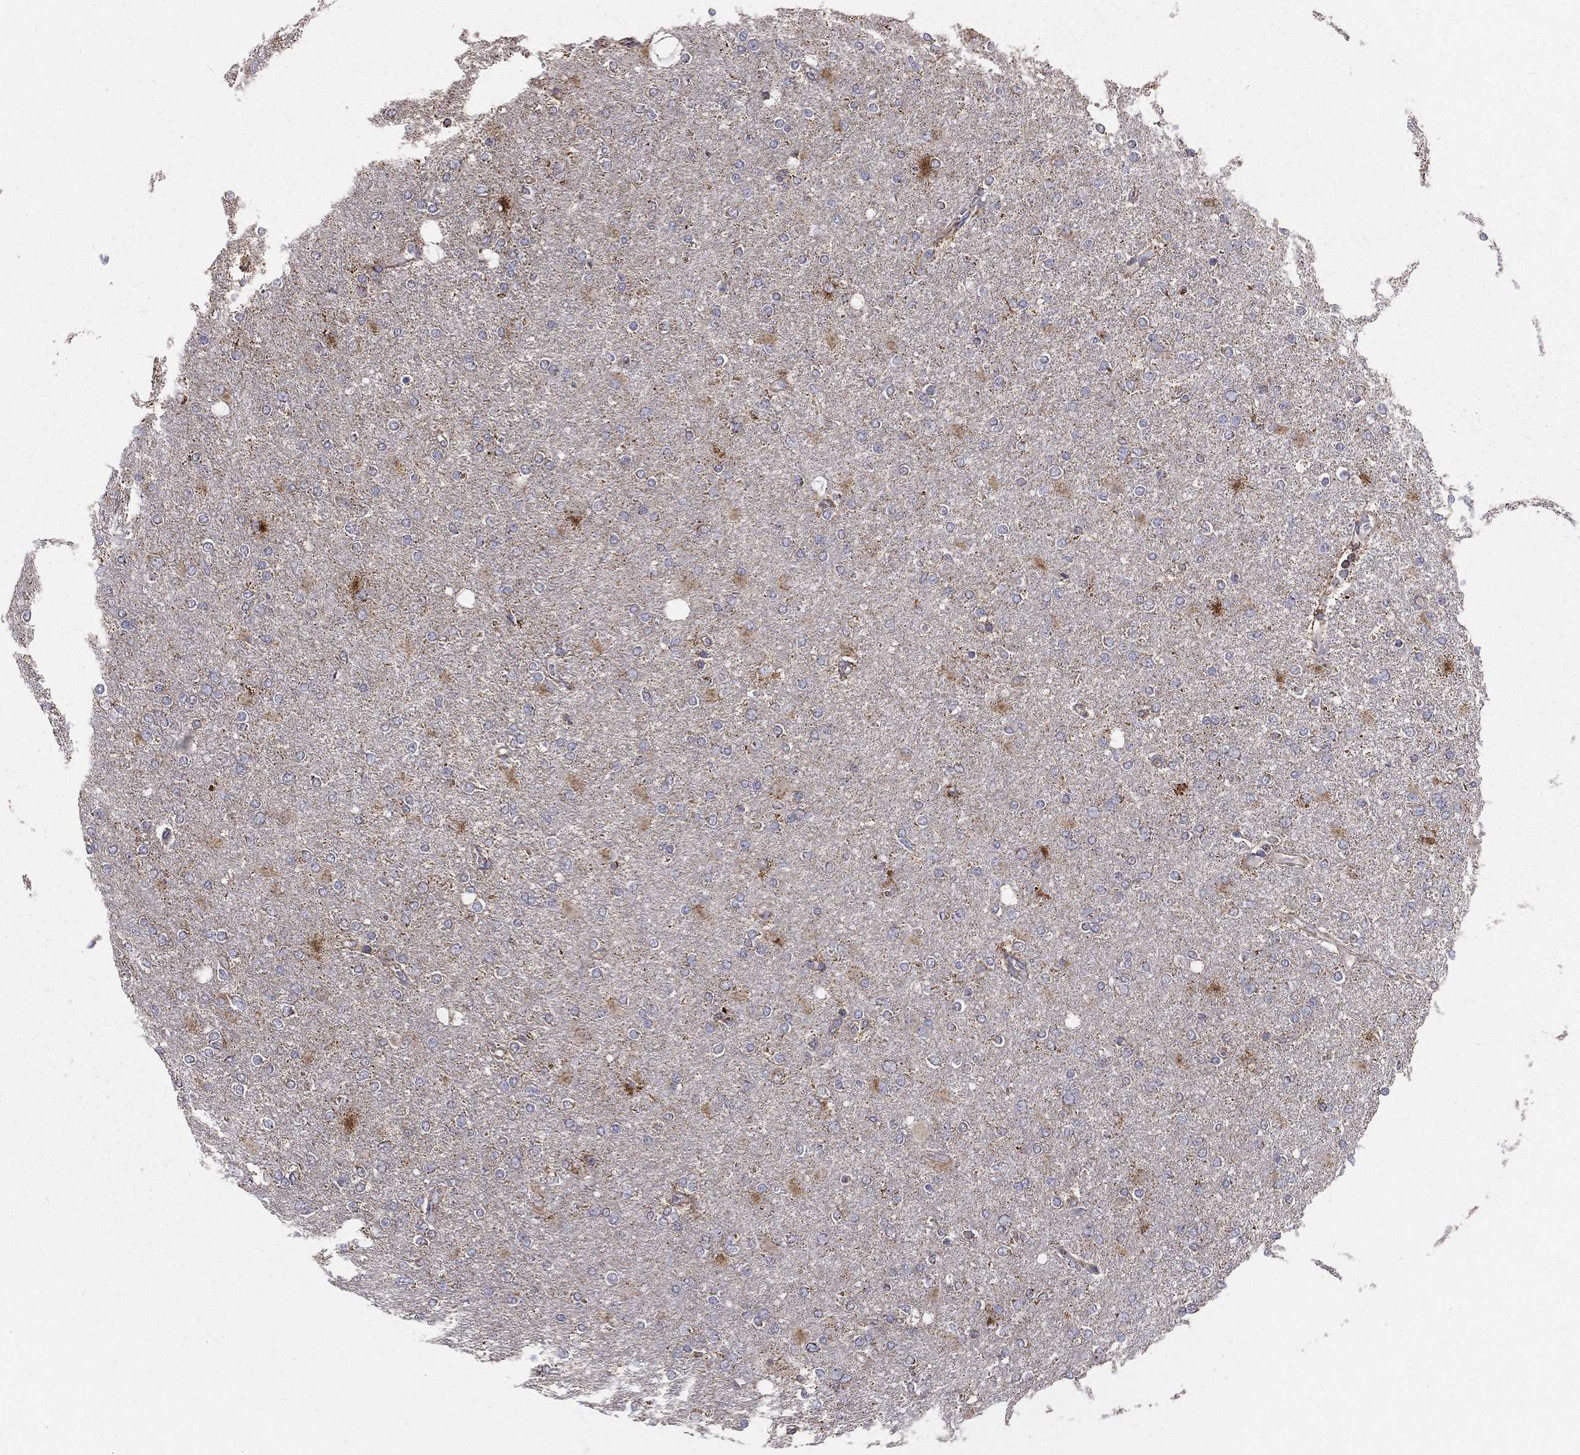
{"staining": {"intensity": "negative", "quantity": "none", "location": "none"}, "tissue": "glioma", "cell_type": "Tumor cells", "image_type": "cancer", "snomed": [{"axis": "morphology", "description": "Glioma, malignant, High grade"}, {"axis": "topography", "description": "Cerebral cortex"}], "caption": "There is no significant staining in tumor cells of glioma. (DAB (3,3'-diaminobenzidine) IHC visualized using brightfield microscopy, high magnification).", "gene": "HADH", "patient": {"sex": "male", "age": 70}}